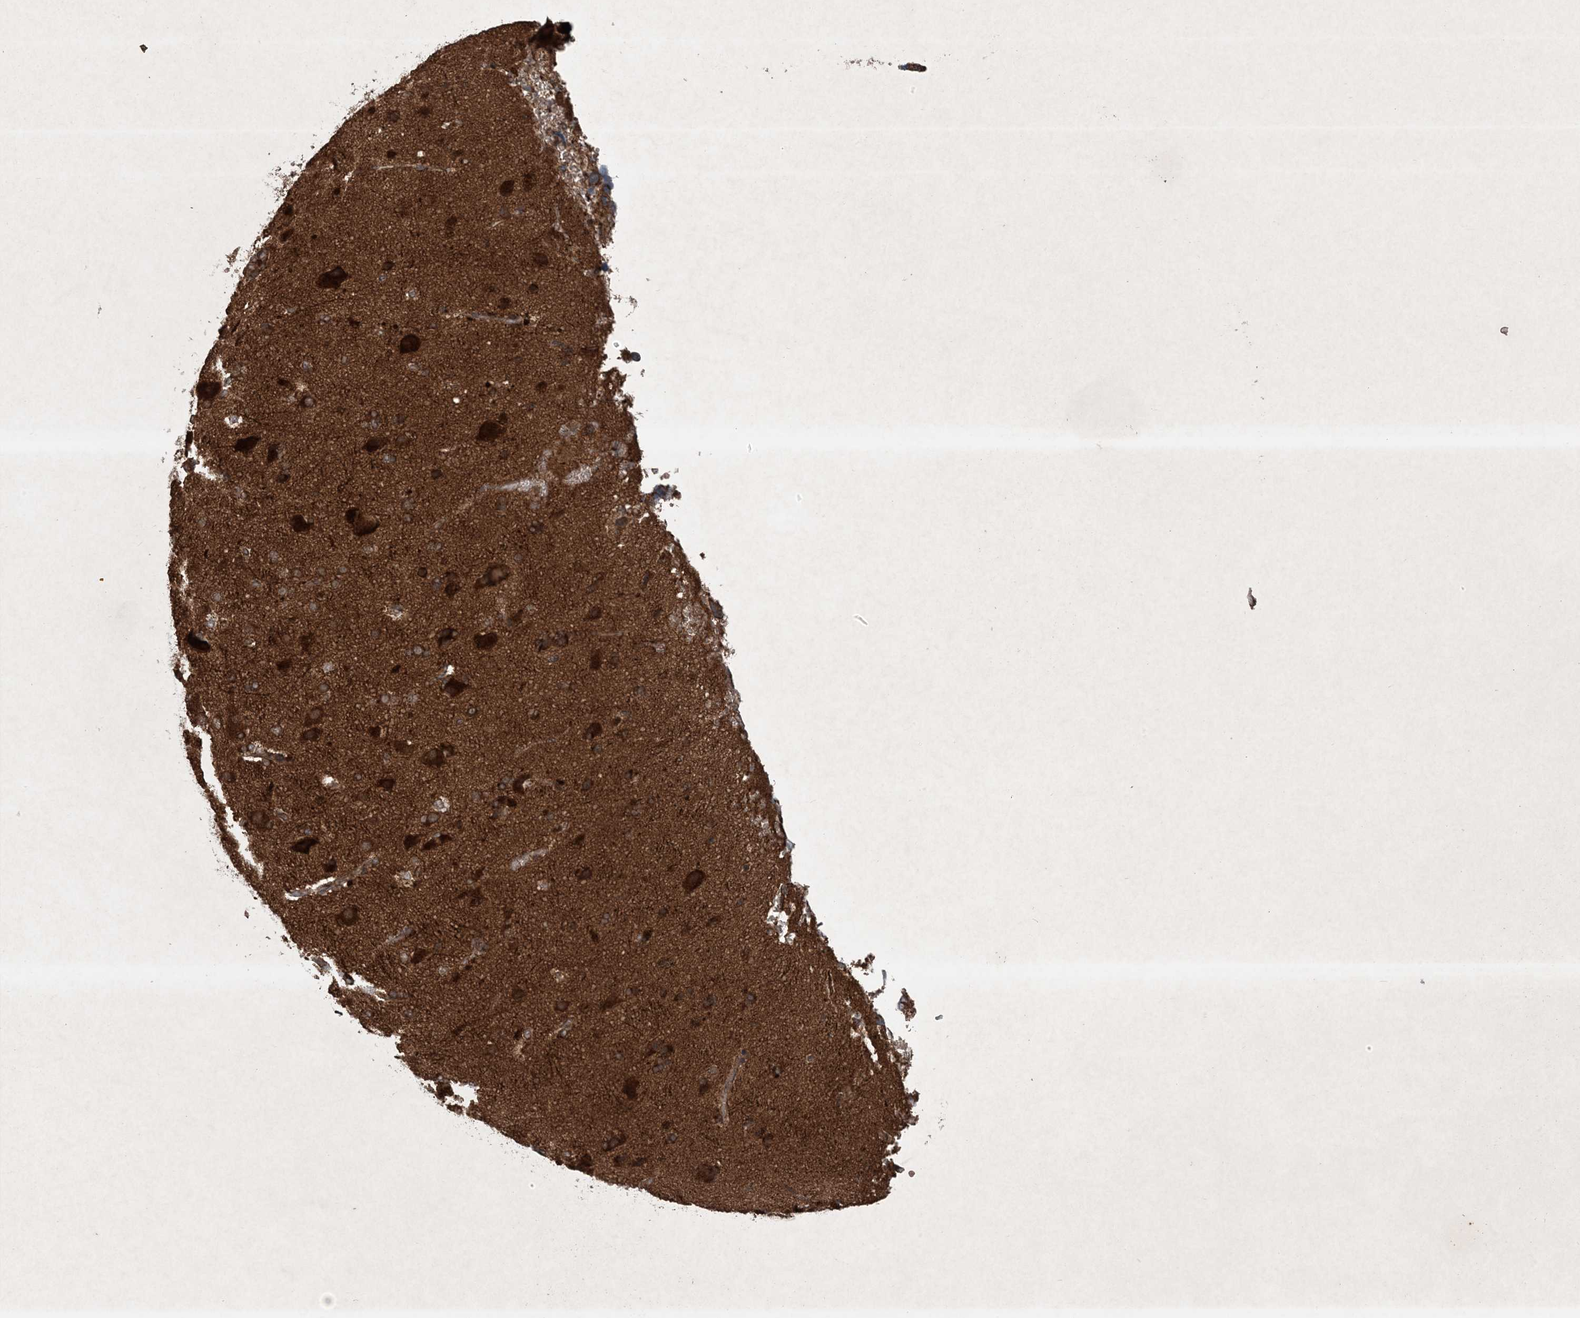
{"staining": {"intensity": "strong", "quantity": ">75%", "location": "cytoplasmic/membranous"}, "tissue": "glioma", "cell_type": "Tumor cells", "image_type": "cancer", "snomed": [{"axis": "morphology", "description": "Glioma, malignant, High grade"}, {"axis": "topography", "description": "Brain"}], "caption": "Immunohistochemistry (IHC) (DAB (3,3'-diaminobenzidine)) staining of human glioma exhibits strong cytoplasmic/membranous protein staining in about >75% of tumor cells.", "gene": "GNG5", "patient": {"sex": "female", "age": 58}}